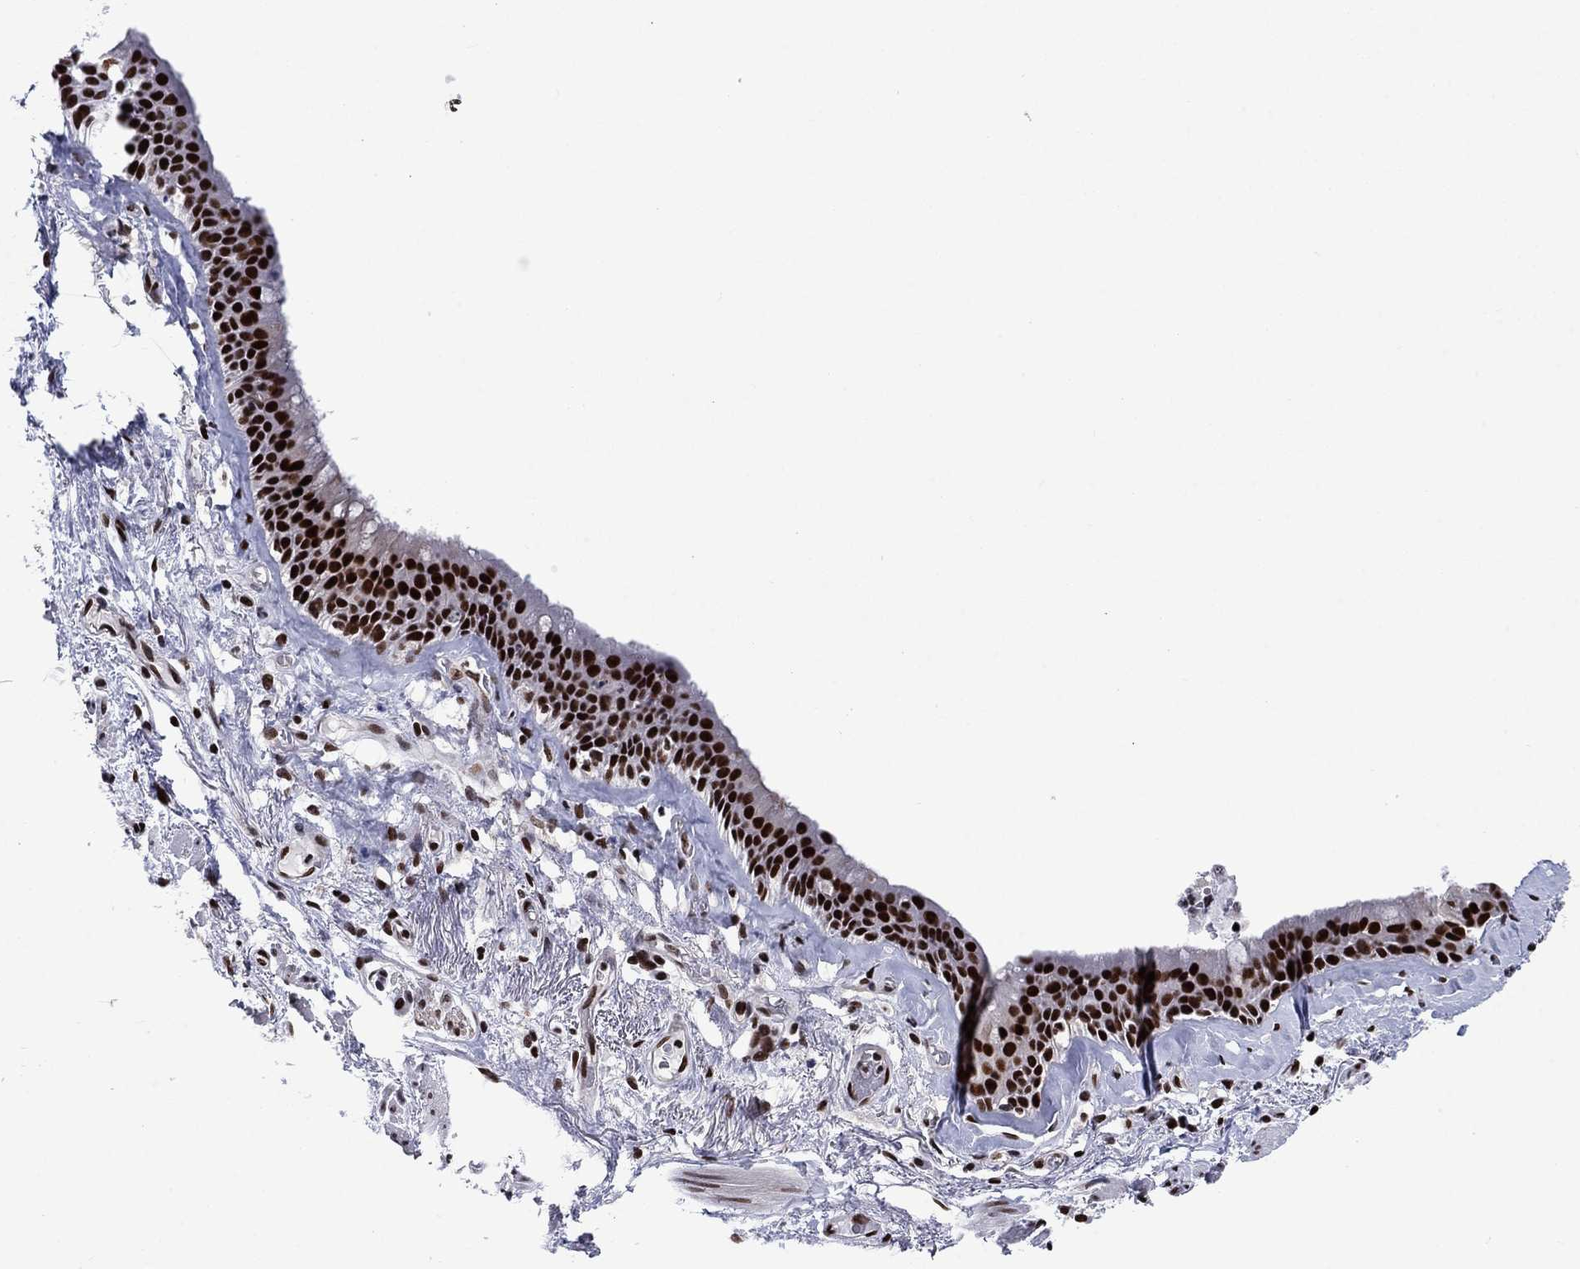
{"staining": {"intensity": "strong", "quantity": ">75%", "location": "nuclear"}, "tissue": "bronchus", "cell_type": "Respiratory epithelial cells", "image_type": "normal", "snomed": [{"axis": "morphology", "description": "Normal tissue, NOS"}, {"axis": "topography", "description": "Bronchus"}, {"axis": "topography", "description": "Lung"}], "caption": "IHC (DAB (3,3'-diaminobenzidine)) staining of unremarkable bronchus shows strong nuclear protein expression in about >75% of respiratory epithelial cells. (DAB IHC with brightfield microscopy, high magnification).", "gene": "RPRD1B", "patient": {"sex": "female", "age": 57}}